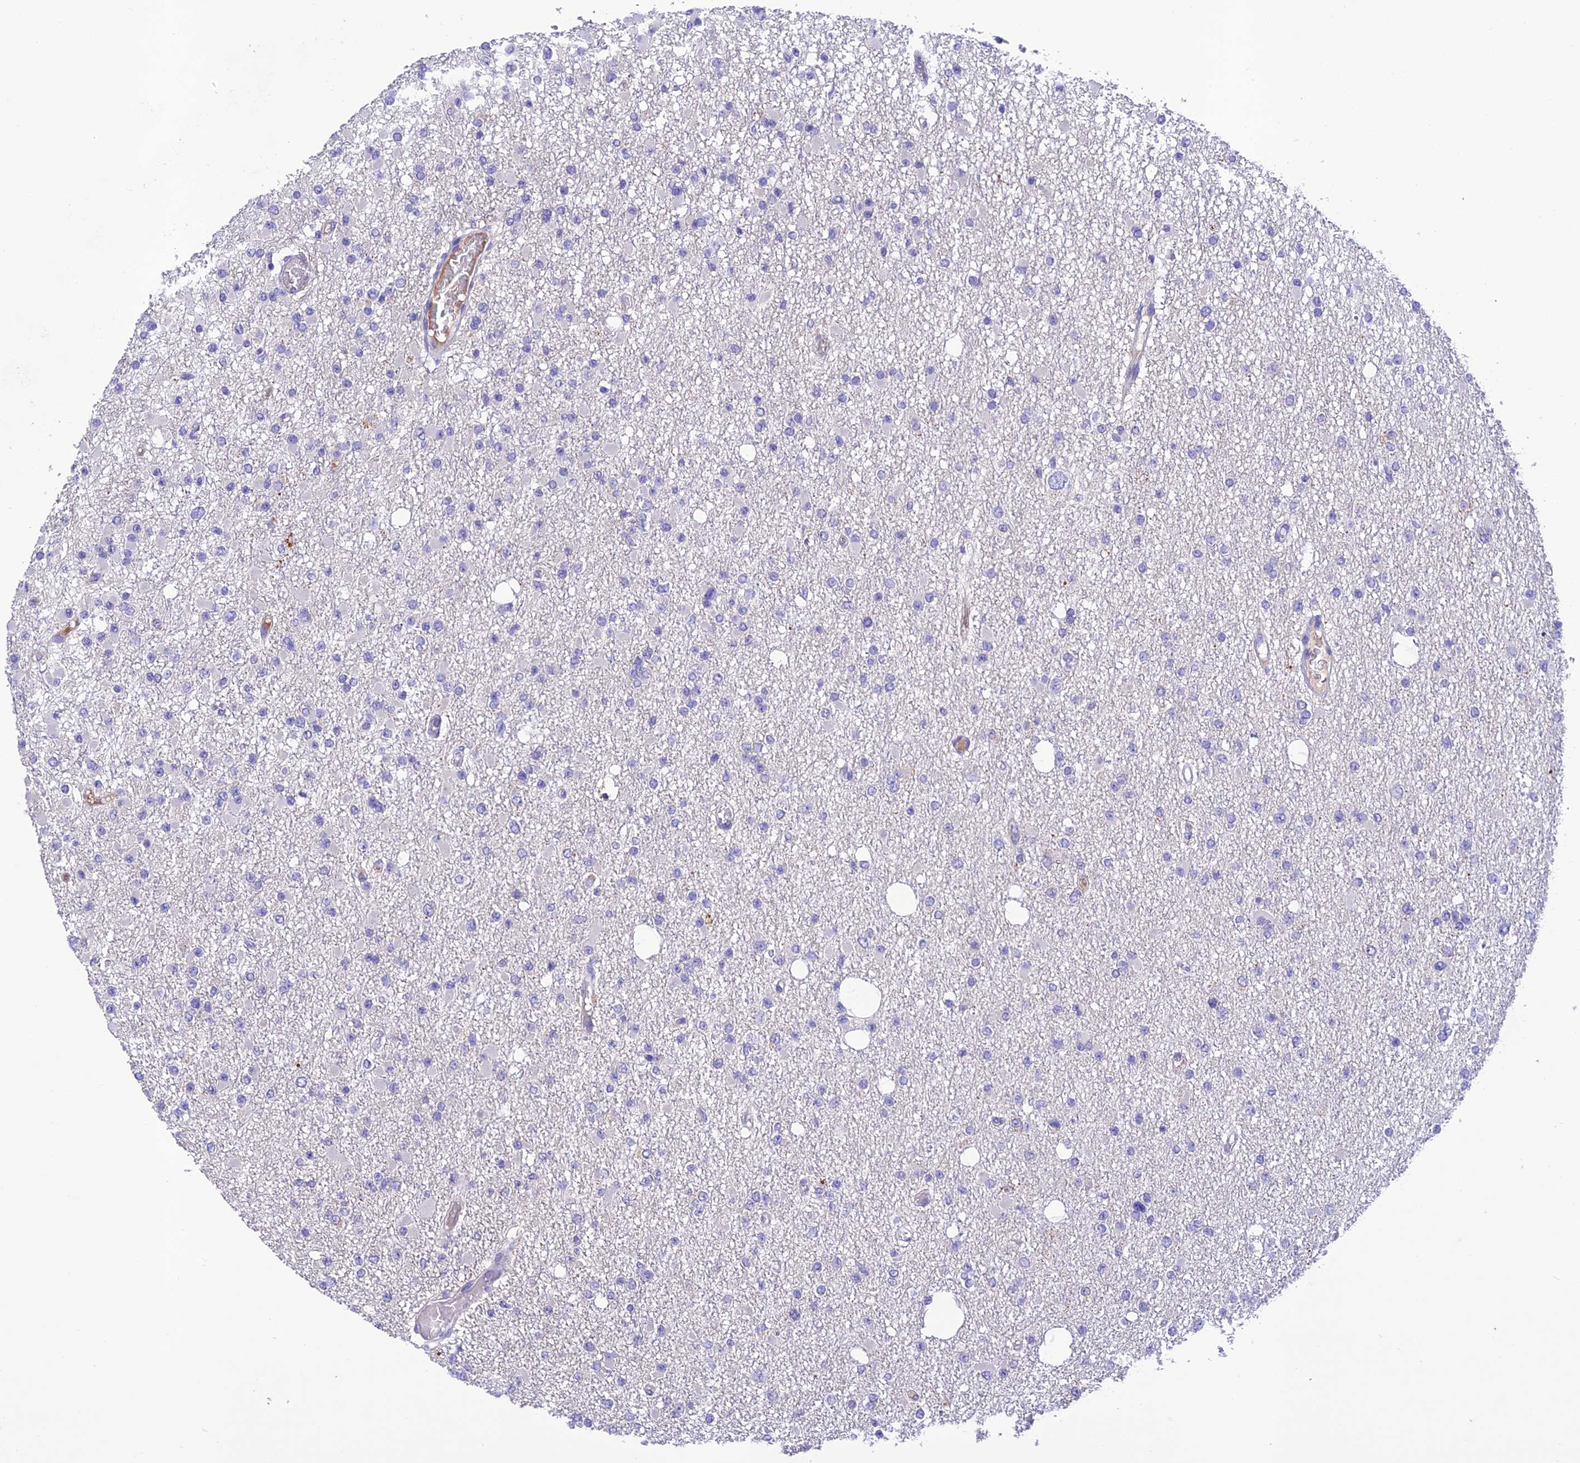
{"staining": {"intensity": "negative", "quantity": "none", "location": "none"}, "tissue": "glioma", "cell_type": "Tumor cells", "image_type": "cancer", "snomed": [{"axis": "morphology", "description": "Glioma, malignant, Low grade"}, {"axis": "topography", "description": "Brain"}], "caption": "Human malignant glioma (low-grade) stained for a protein using immunohistochemistry (IHC) displays no positivity in tumor cells.", "gene": "MS4A5", "patient": {"sex": "female", "age": 22}}